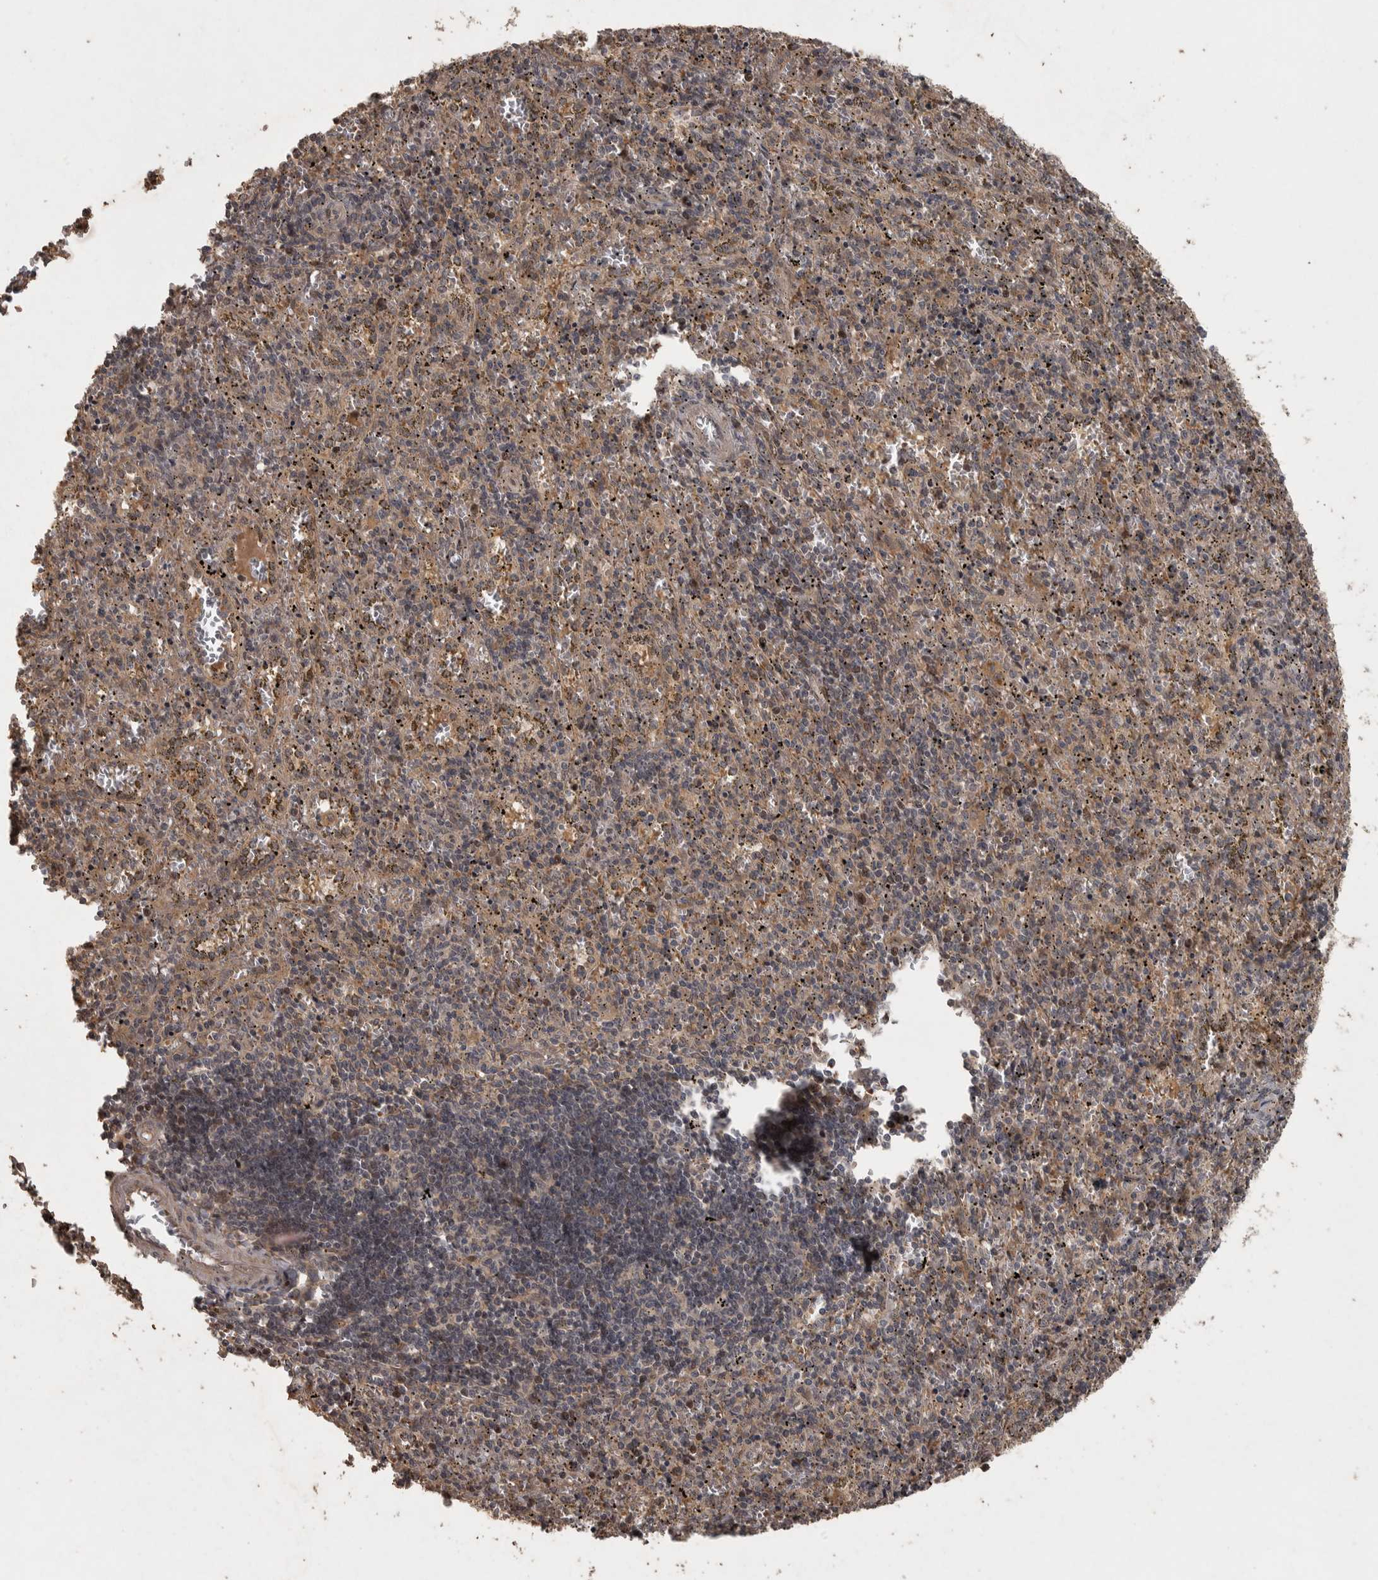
{"staining": {"intensity": "moderate", "quantity": "<25%", "location": "cytoplasmic/membranous,nuclear"}, "tissue": "spleen", "cell_type": "Cells in red pulp", "image_type": "normal", "snomed": [{"axis": "morphology", "description": "Normal tissue, NOS"}, {"axis": "topography", "description": "Spleen"}], "caption": "DAB immunohistochemical staining of benign spleen shows moderate cytoplasmic/membranous,nuclear protein positivity in approximately <25% of cells in red pulp.", "gene": "ACO1", "patient": {"sex": "male", "age": 11}}